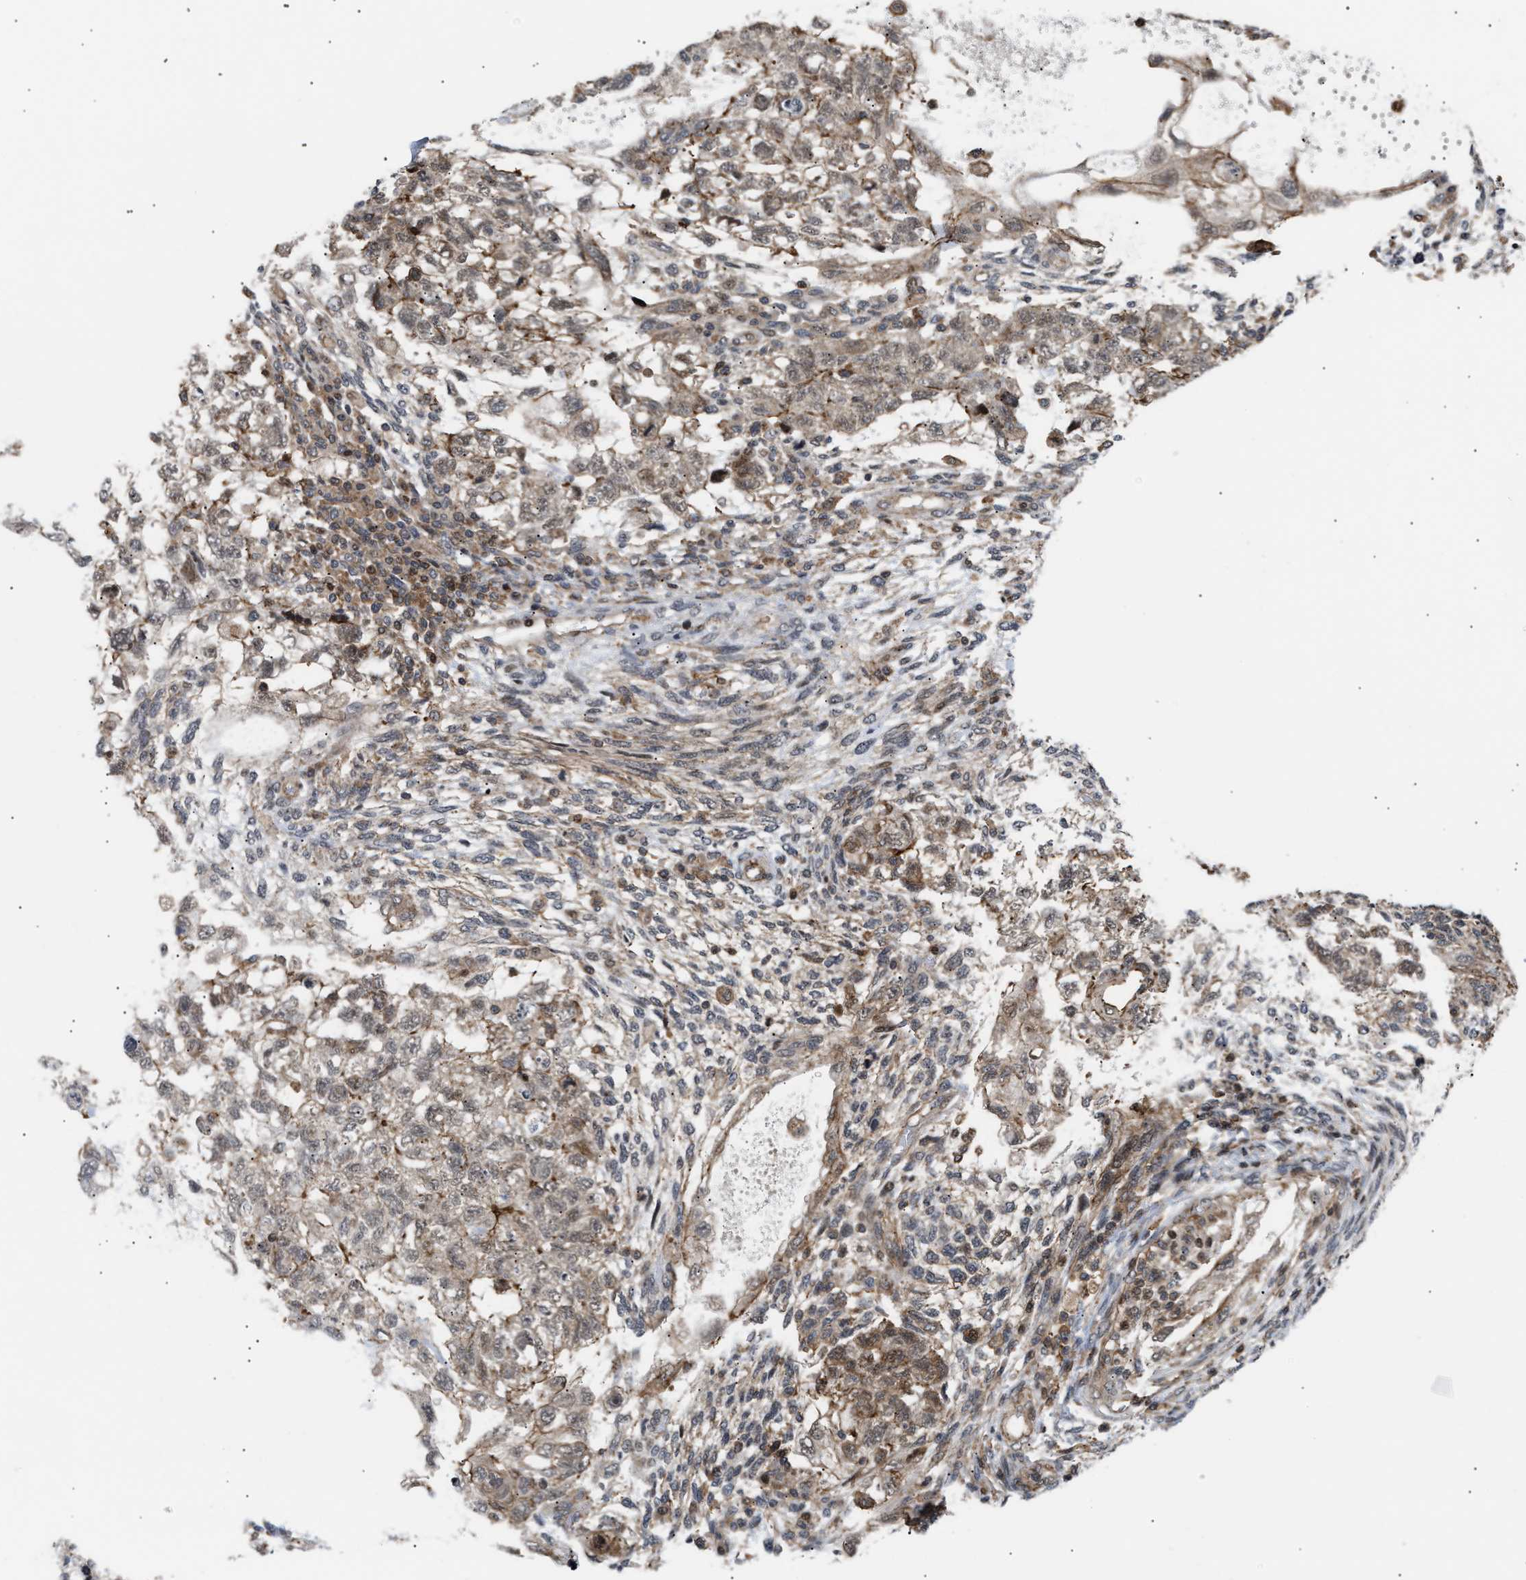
{"staining": {"intensity": "weak", "quantity": ">75%", "location": "cytoplasmic/membranous,nuclear"}, "tissue": "testis cancer", "cell_type": "Tumor cells", "image_type": "cancer", "snomed": [{"axis": "morphology", "description": "Normal tissue, NOS"}, {"axis": "morphology", "description": "Carcinoma, Embryonal, NOS"}, {"axis": "topography", "description": "Testis"}], "caption": "Approximately >75% of tumor cells in testis cancer show weak cytoplasmic/membranous and nuclear protein positivity as visualized by brown immunohistochemical staining.", "gene": "STAU2", "patient": {"sex": "male", "age": 36}}